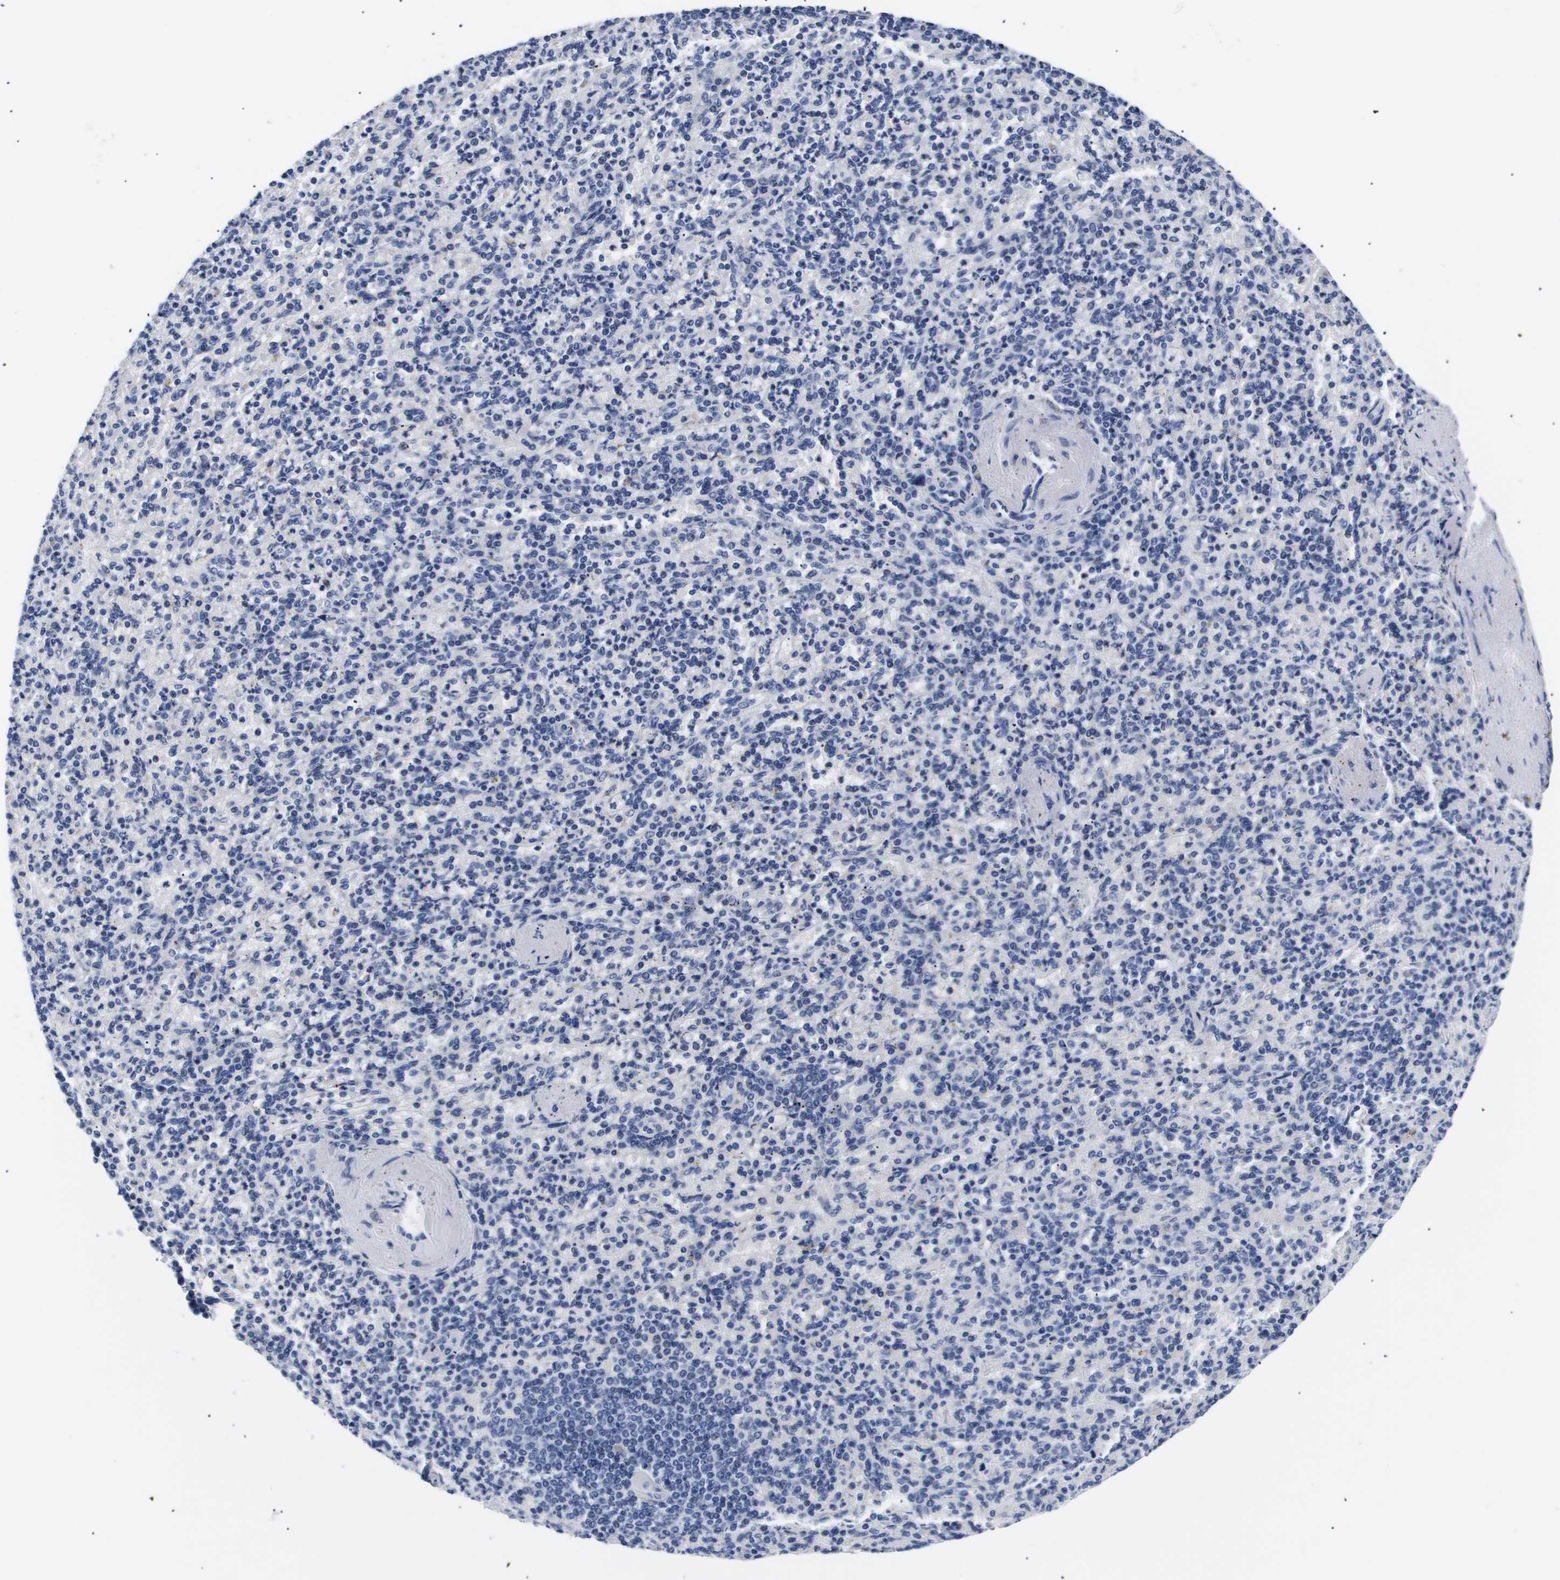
{"staining": {"intensity": "weak", "quantity": "<25%", "location": "cytoplasmic/membranous"}, "tissue": "spleen", "cell_type": "Cells in red pulp", "image_type": "normal", "snomed": [{"axis": "morphology", "description": "Normal tissue, NOS"}, {"axis": "topography", "description": "Spleen"}], "caption": "Cells in red pulp show no significant expression in benign spleen. (Immunohistochemistry, brightfield microscopy, high magnification).", "gene": "ATP6V0A4", "patient": {"sex": "female", "age": 74}}